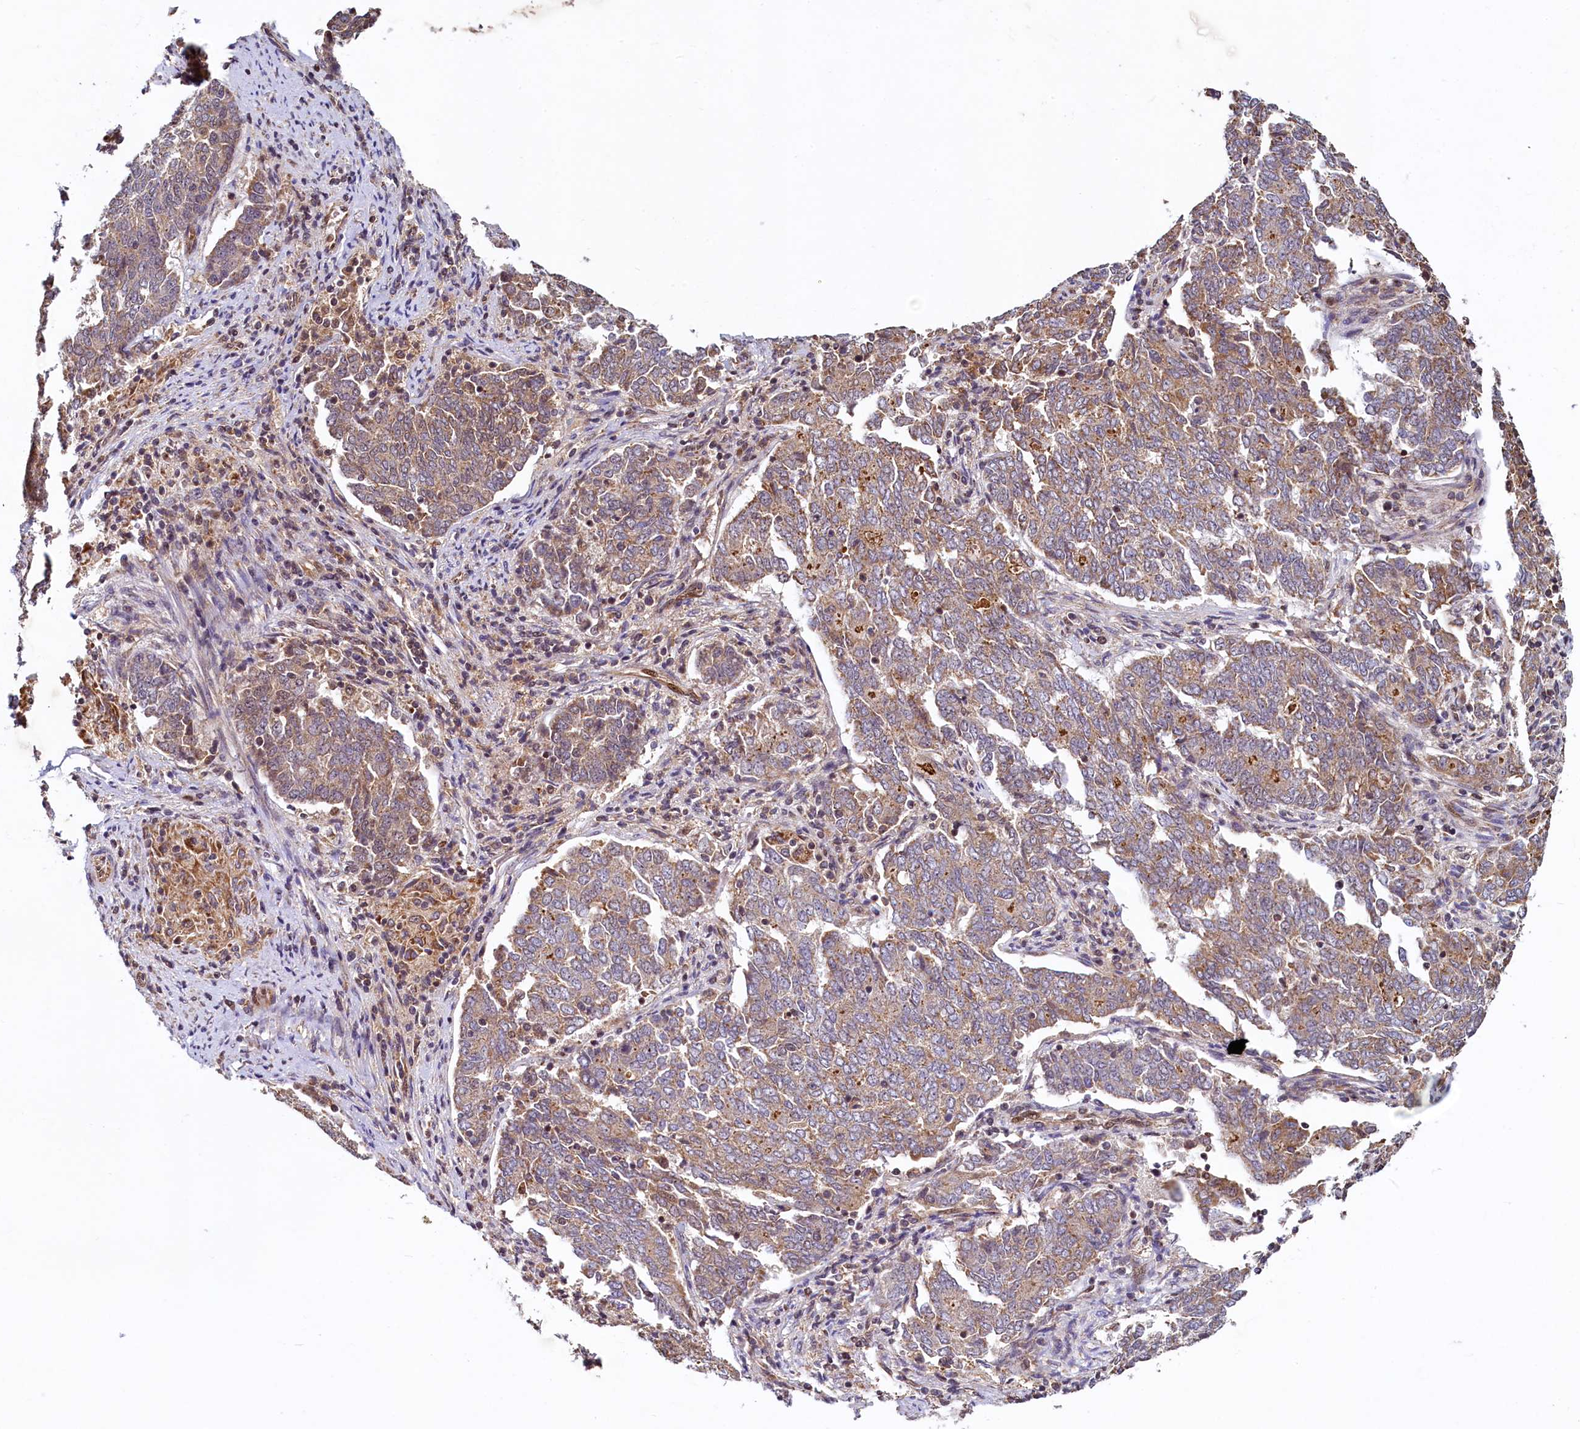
{"staining": {"intensity": "moderate", "quantity": "25%-75%", "location": "cytoplasmic/membranous"}, "tissue": "endometrial cancer", "cell_type": "Tumor cells", "image_type": "cancer", "snomed": [{"axis": "morphology", "description": "Adenocarcinoma, NOS"}, {"axis": "topography", "description": "Endometrium"}], "caption": "Immunohistochemical staining of endometrial cancer (adenocarcinoma) displays medium levels of moderate cytoplasmic/membranous protein expression in approximately 25%-75% of tumor cells.", "gene": "ZNF577", "patient": {"sex": "female", "age": 80}}